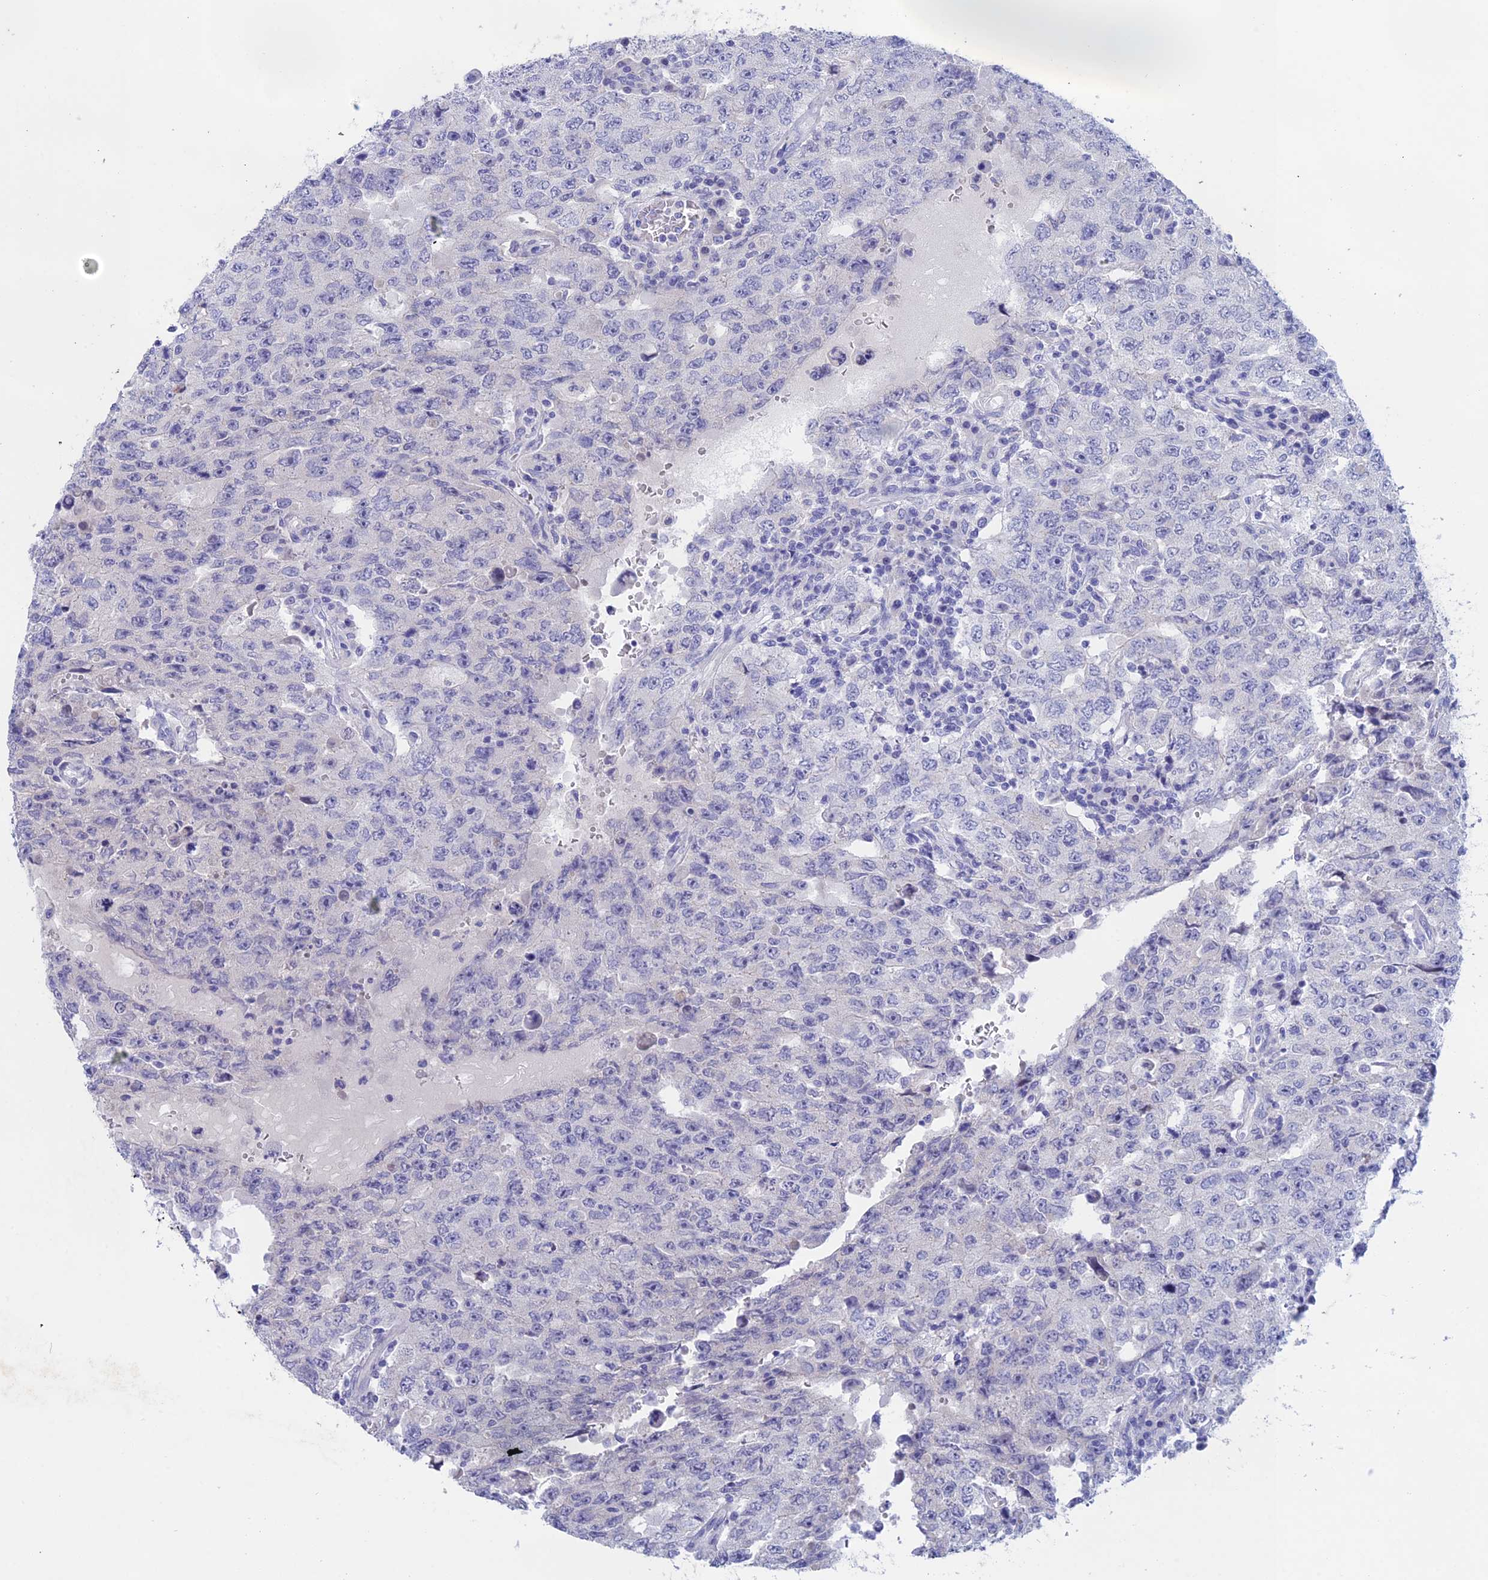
{"staining": {"intensity": "negative", "quantity": "none", "location": "none"}, "tissue": "testis cancer", "cell_type": "Tumor cells", "image_type": "cancer", "snomed": [{"axis": "morphology", "description": "Carcinoma, Embryonal, NOS"}, {"axis": "topography", "description": "Testis"}], "caption": "This is an immunohistochemistry (IHC) image of human embryonal carcinoma (testis). There is no expression in tumor cells.", "gene": "BTBD19", "patient": {"sex": "male", "age": 26}}